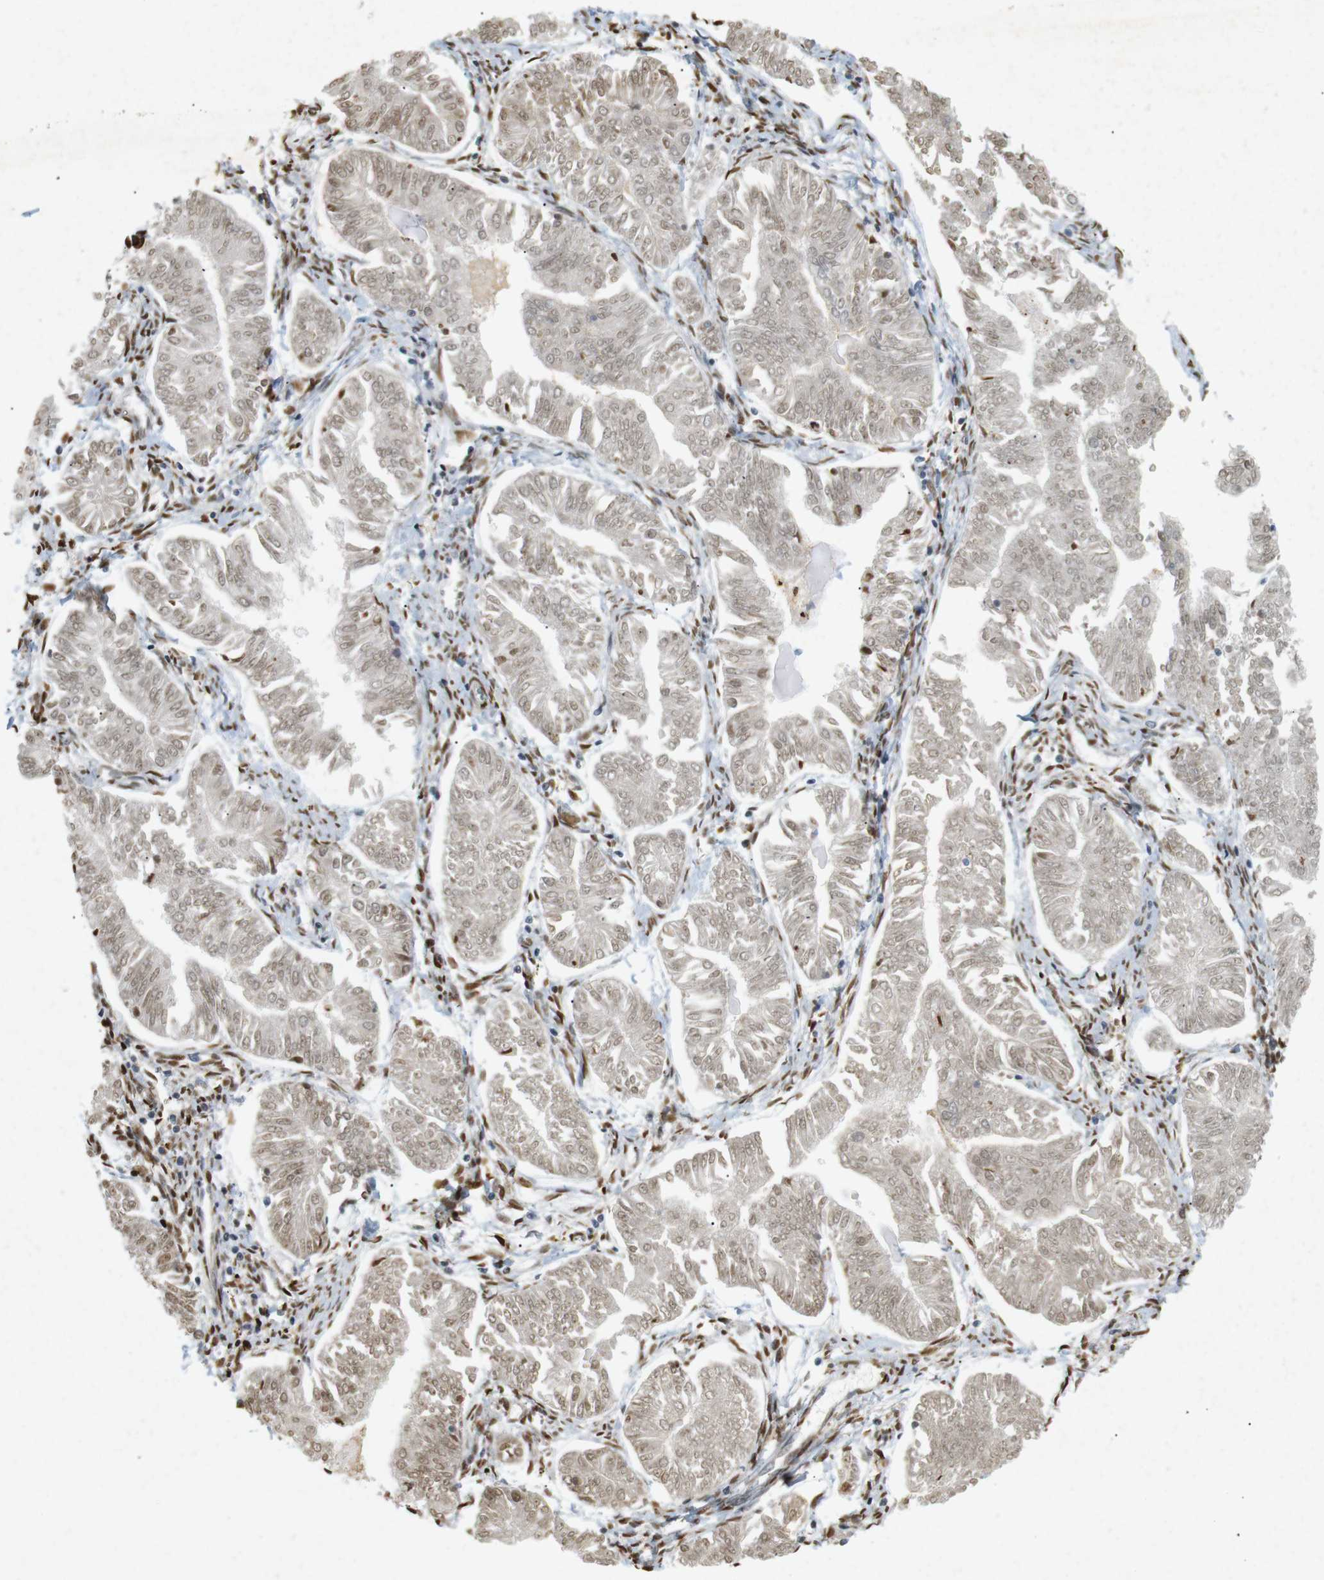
{"staining": {"intensity": "weak", "quantity": "25%-75%", "location": "nuclear"}, "tissue": "endometrial cancer", "cell_type": "Tumor cells", "image_type": "cancer", "snomed": [{"axis": "morphology", "description": "Adenocarcinoma, NOS"}, {"axis": "topography", "description": "Endometrium"}], "caption": "A low amount of weak nuclear staining is present in approximately 25%-75% of tumor cells in endometrial adenocarcinoma tissue.", "gene": "PPP1R14A", "patient": {"sex": "female", "age": 53}}